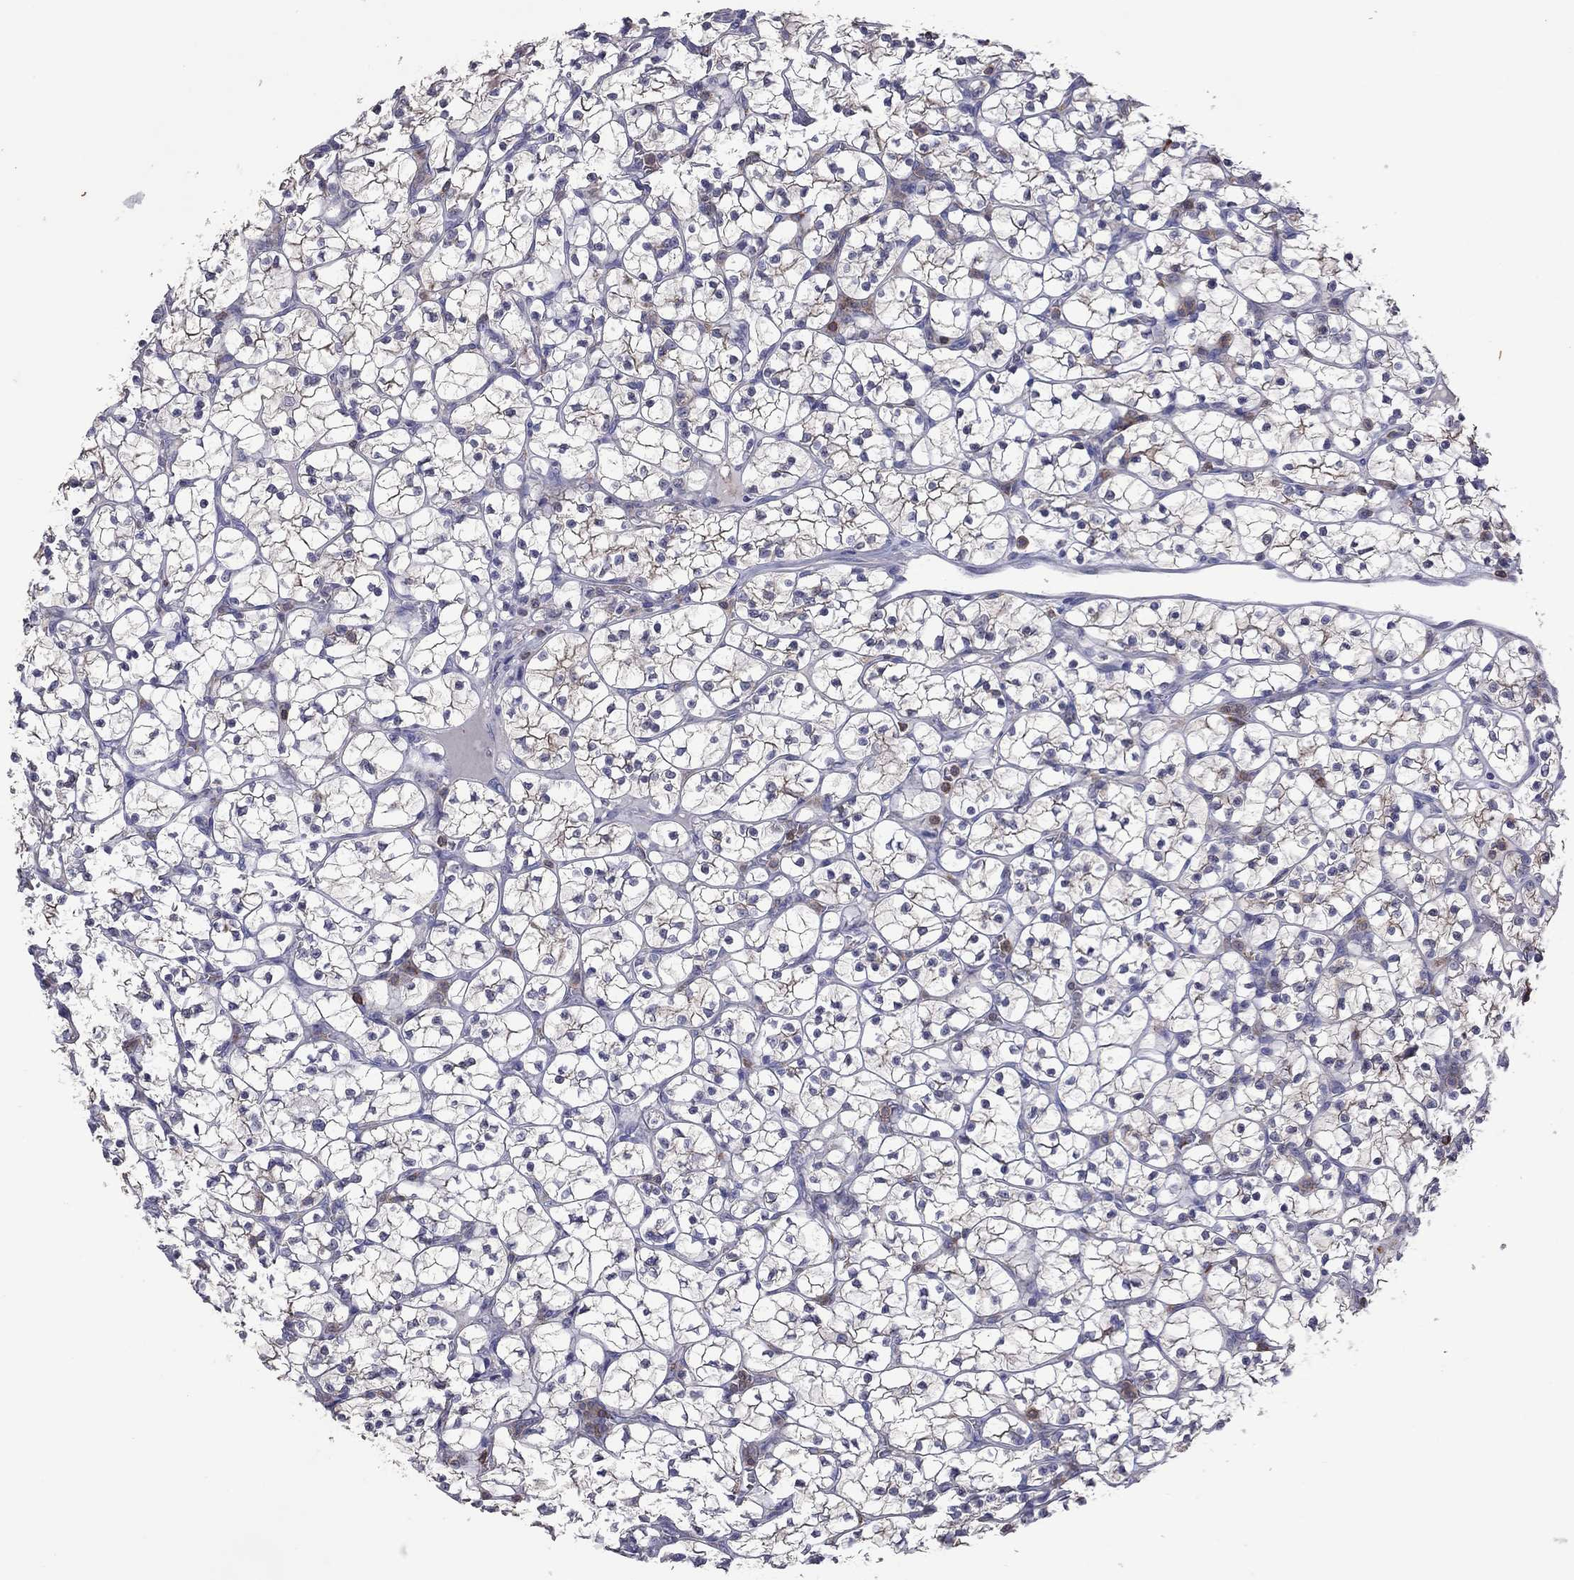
{"staining": {"intensity": "negative", "quantity": "none", "location": "none"}, "tissue": "renal cancer", "cell_type": "Tumor cells", "image_type": "cancer", "snomed": [{"axis": "morphology", "description": "Adenocarcinoma, NOS"}, {"axis": "topography", "description": "Kidney"}], "caption": "Immunohistochemistry (IHC) photomicrograph of human renal adenocarcinoma stained for a protein (brown), which reveals no positivity in tumor cells. The staining is performed using DAB brown chromogen with nuclei counter-stained in using hematoxylin.", "gene": "IPCEF1", "patient": {"sex": "female", "age": 89}}